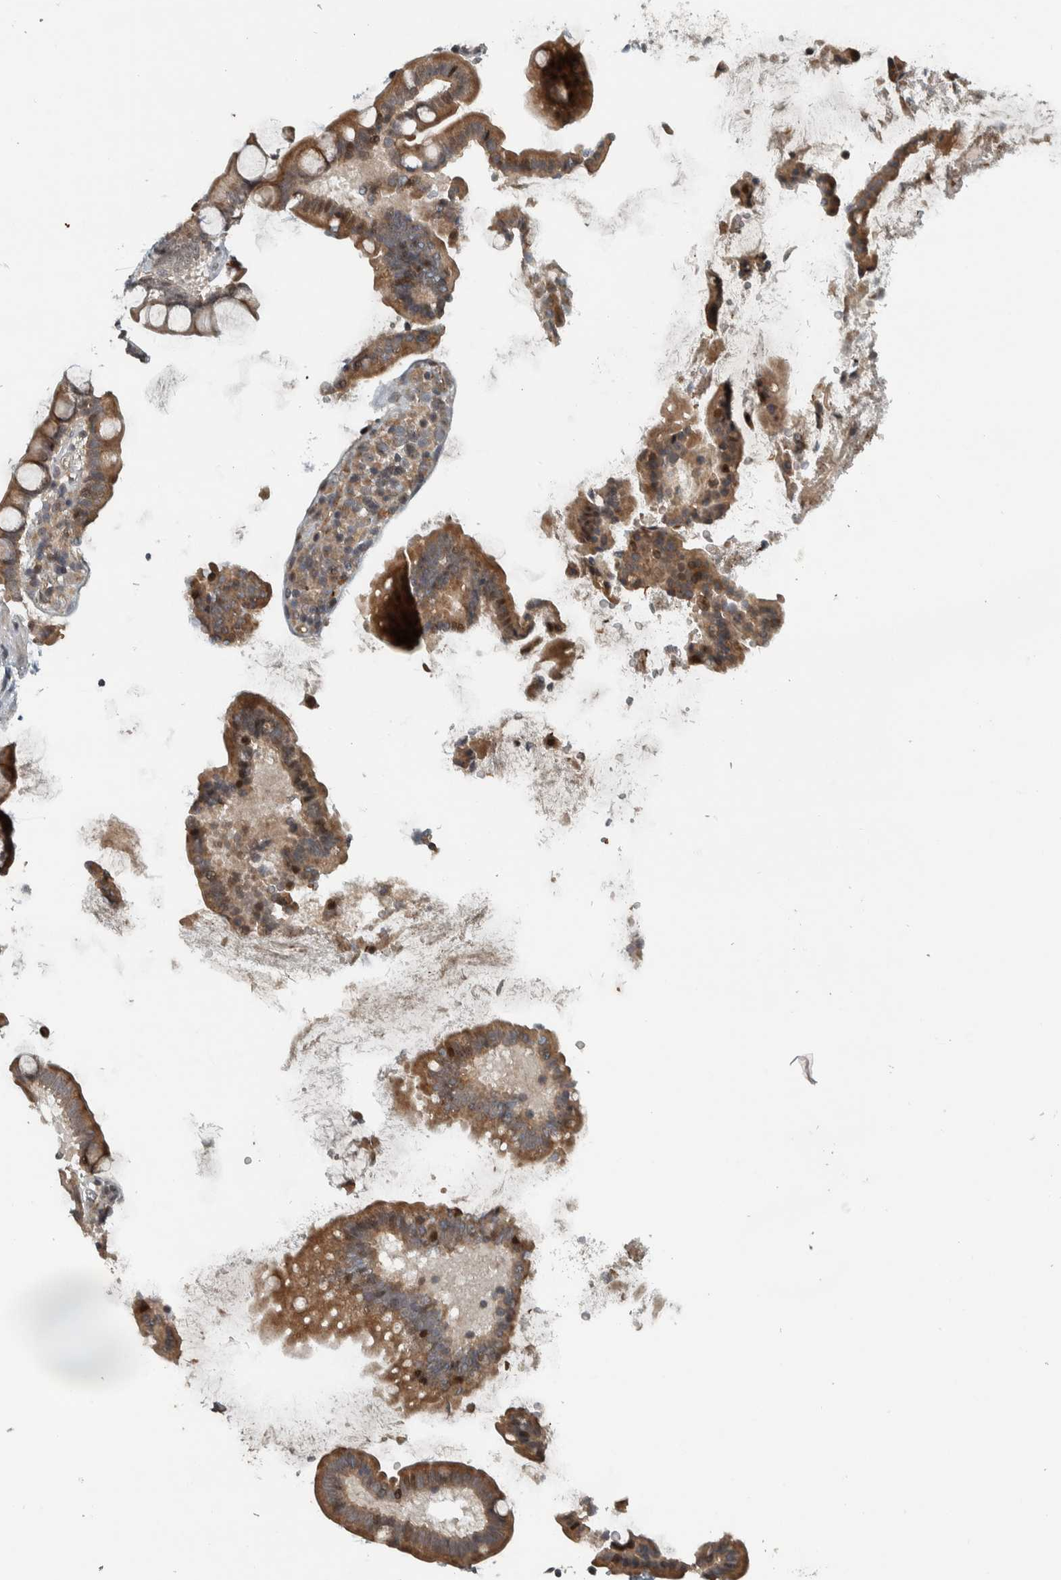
{"staining": {"intensity": "moderate", "quantity": ">75%", "location": "cytoplasmic/membranous"}, "tissue": "small intestine", "cell_type": "Glandular cells", "image_type": "normal", "snomed": [{"axis": "morphology", "description": "Normal tissue, NOS"}, {"axis": "topography", "description": "Small intestine"}], "caption": "A medium amount of moderate cytoplasmic/membranous positivity is seen in about >75% of glandular cells in unremarkable small intestine.", "gene": "NAPG", "patient": {"sex": "female", "age": 84}}